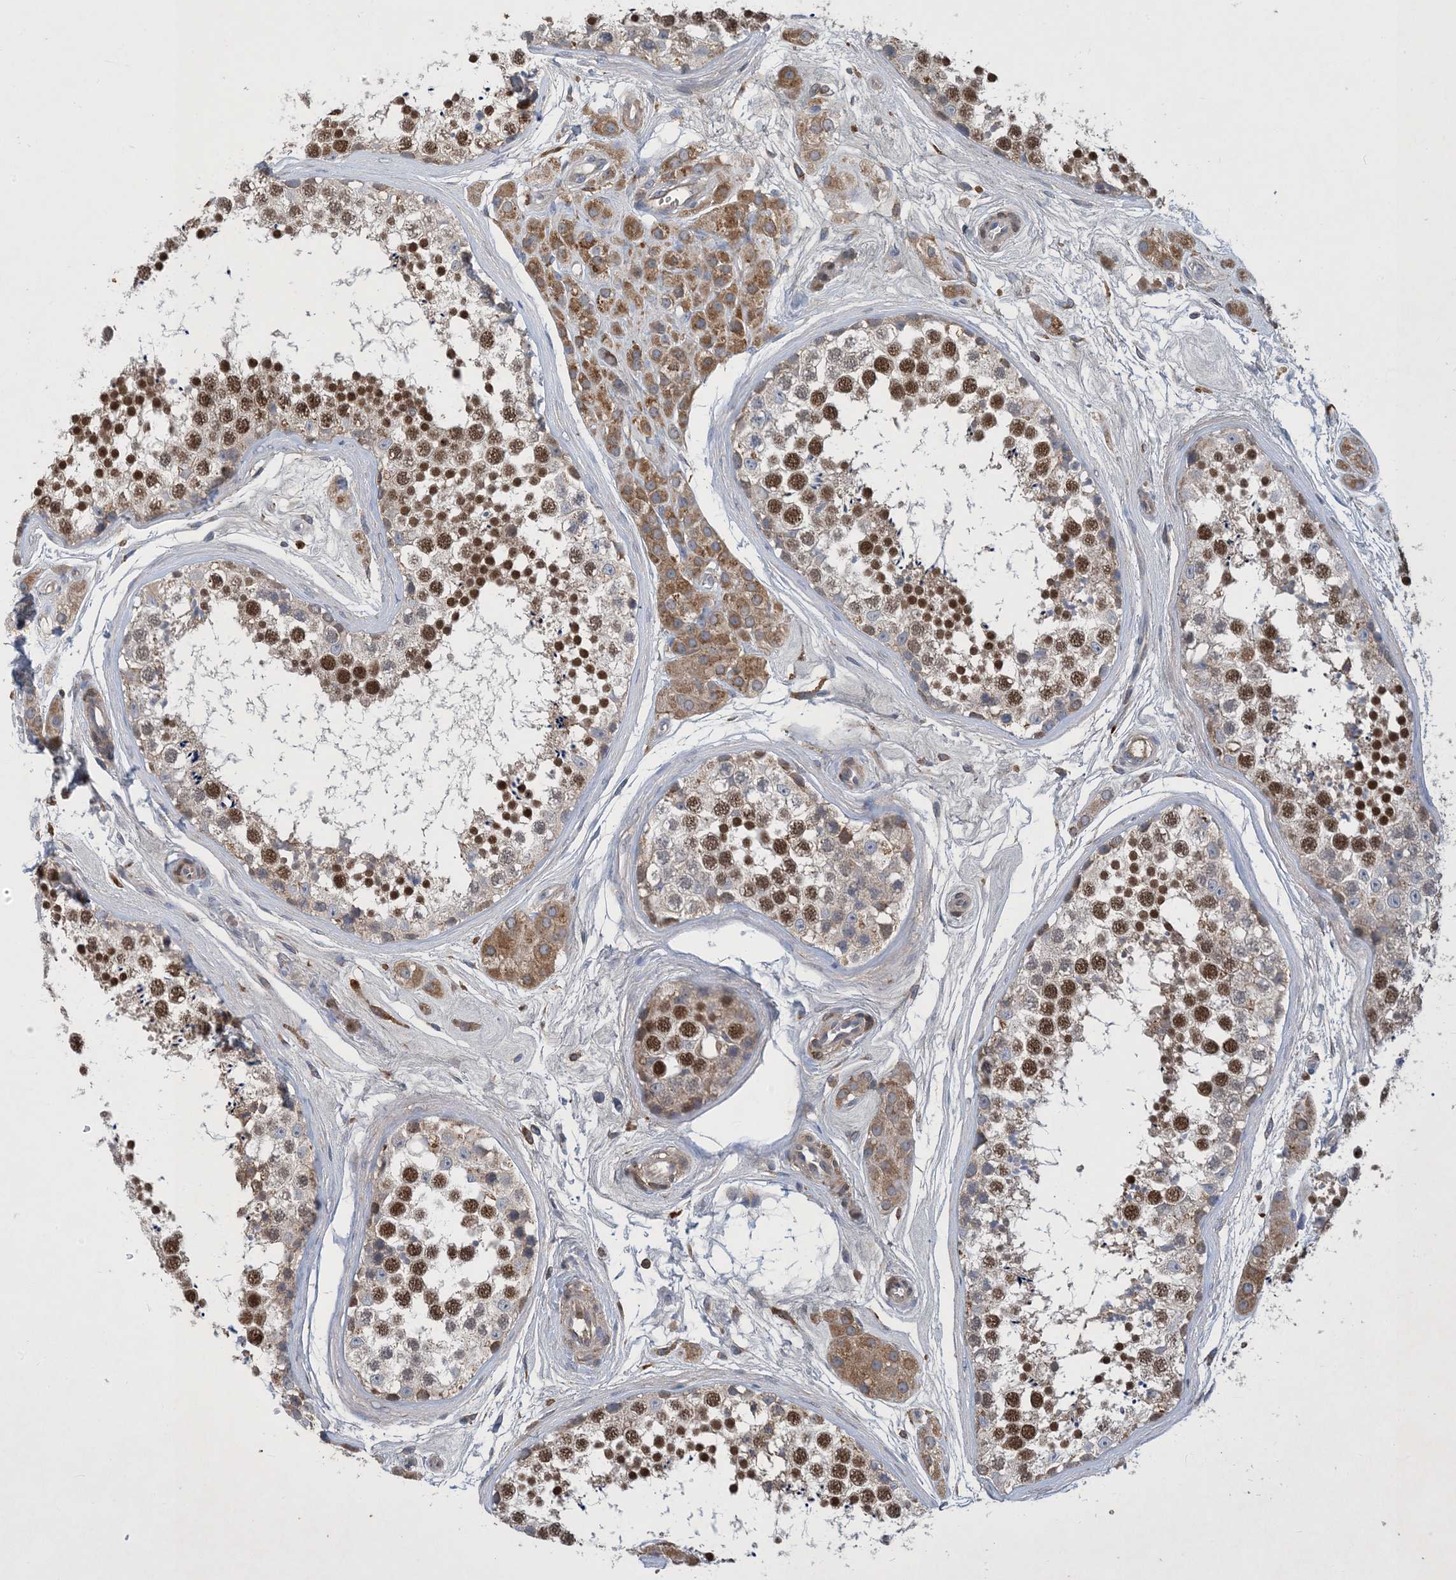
{"staining": {"intensity": "strong", "quantity": "25%-75%", "location": "cytoplasmic/membranous,nuclear"}, "tissue": "testis", "cell_type": "Cells in seminiferous ducts", "image_type": "normal", "snomed": [{"axis": "morphology", "description": "Normal tissue, NOS"}, {"axis": "topography", "description": "Testis"}], "caption": "Immunohistochemistry micrograph of benign testis stained for a protein (brown), which reveals high levels of strong cytoplasmic/membranous,nuclear positivity in about 25%-75% of cells in seminiferous ducts.", "gene": "STK19", "patient": {"sex": "male", "age": 56}}